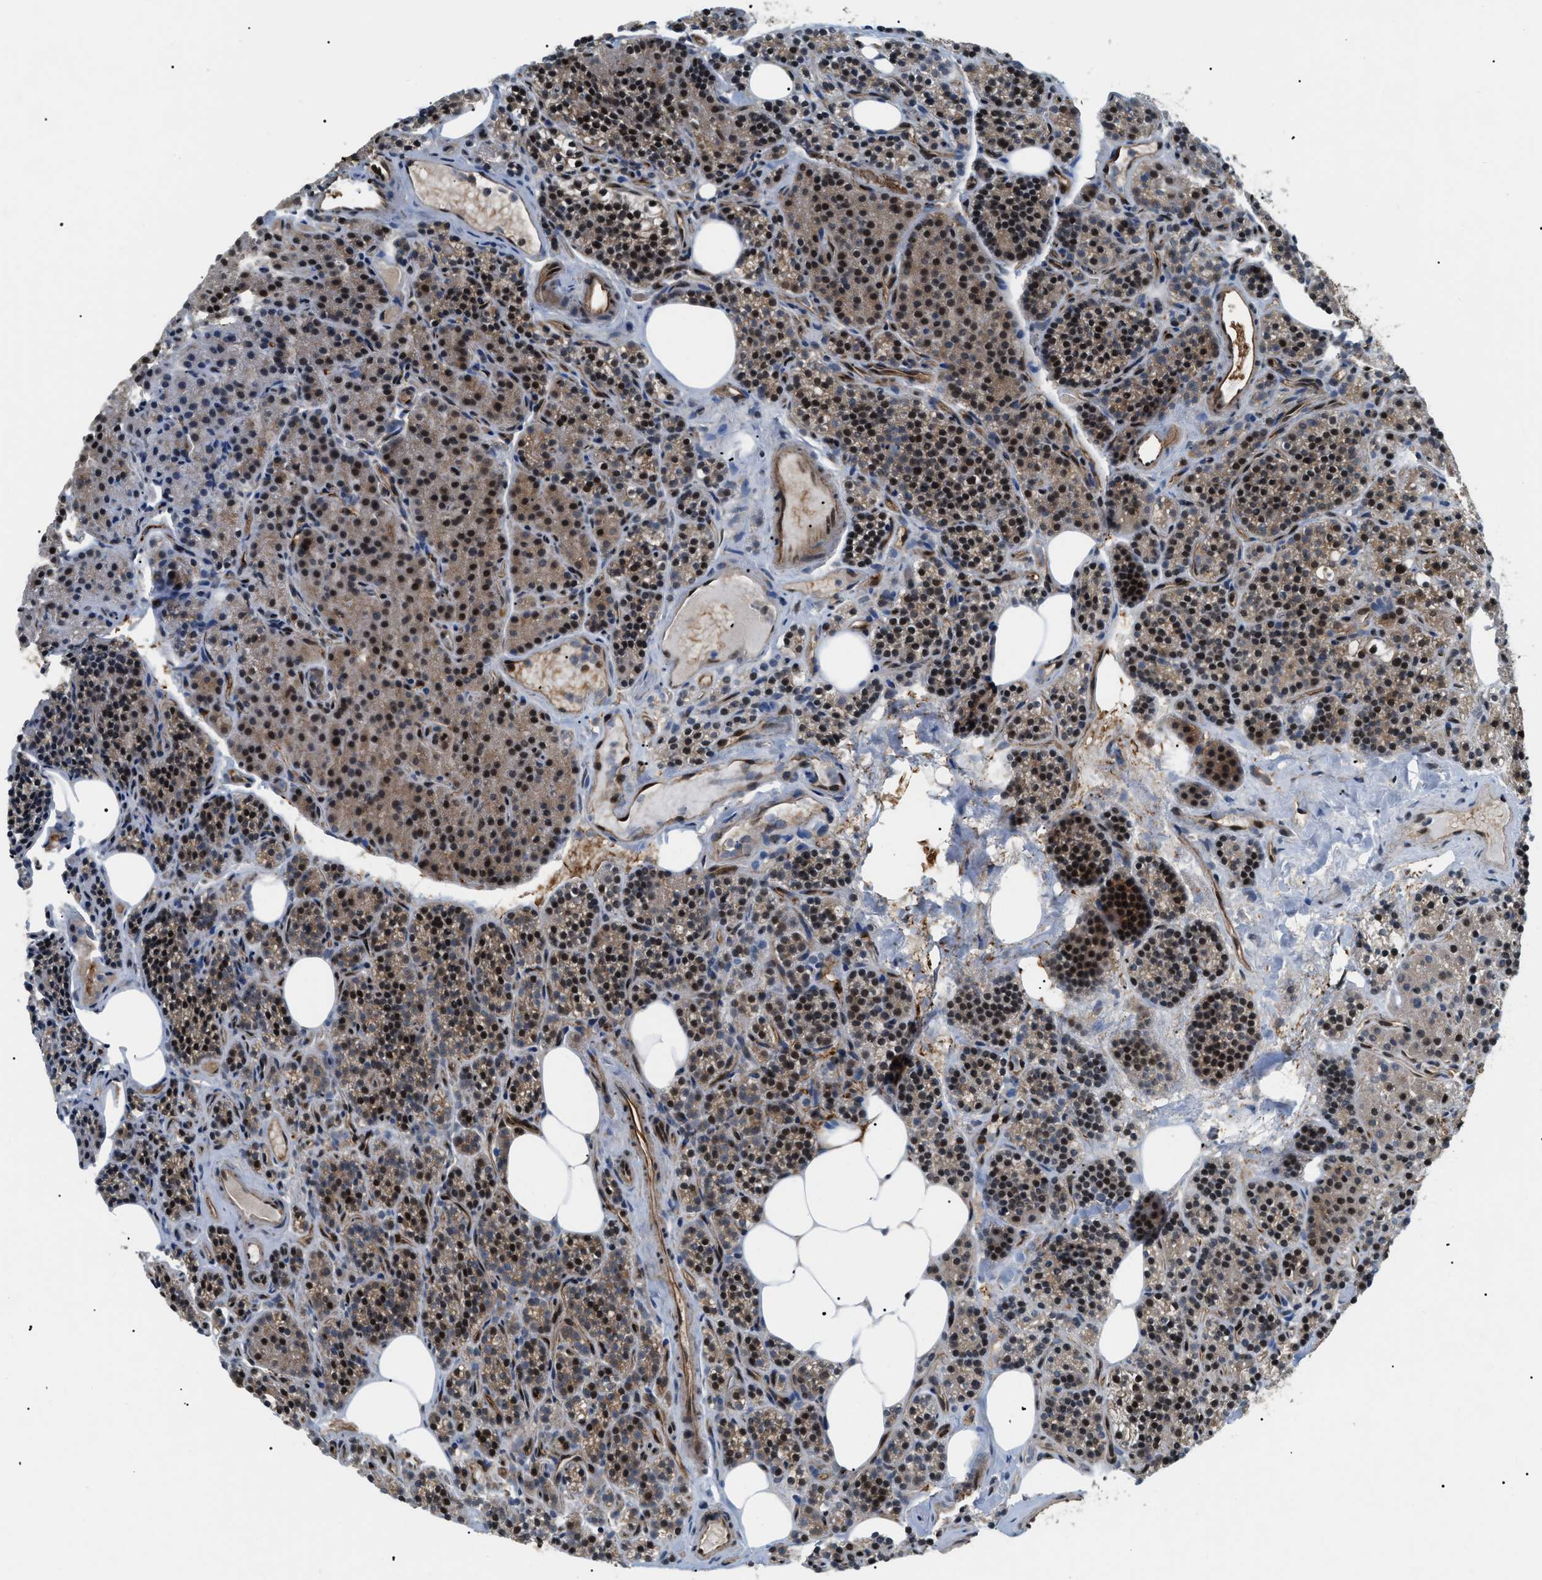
{"staining": {"intensity": "strong", "quantity": "25%-75%", "location": "cytoplasmic/membranous,nuclear"}, "tissue": "parathyroid gland", "cell_type": "Glandular cells", "image_type": "normal", "snomed": [{"axis": "morphology", "description": "Normal tissue, NOS"}, {"axis": "morphology", "description": "Adenoma, NOS"}, {"axis": "topography", "description": "Parathyroid gland"}], "caption": "An immunohistochemistry (IHC) image of benign tissue is shown. Protein staining in brown highlights strong cytoplasmic/membranous,nuclear positivity in parathyroid gland within glandular cells.", "gene": "LTA4H", "patient": {"sex": "female", "age": 74}}